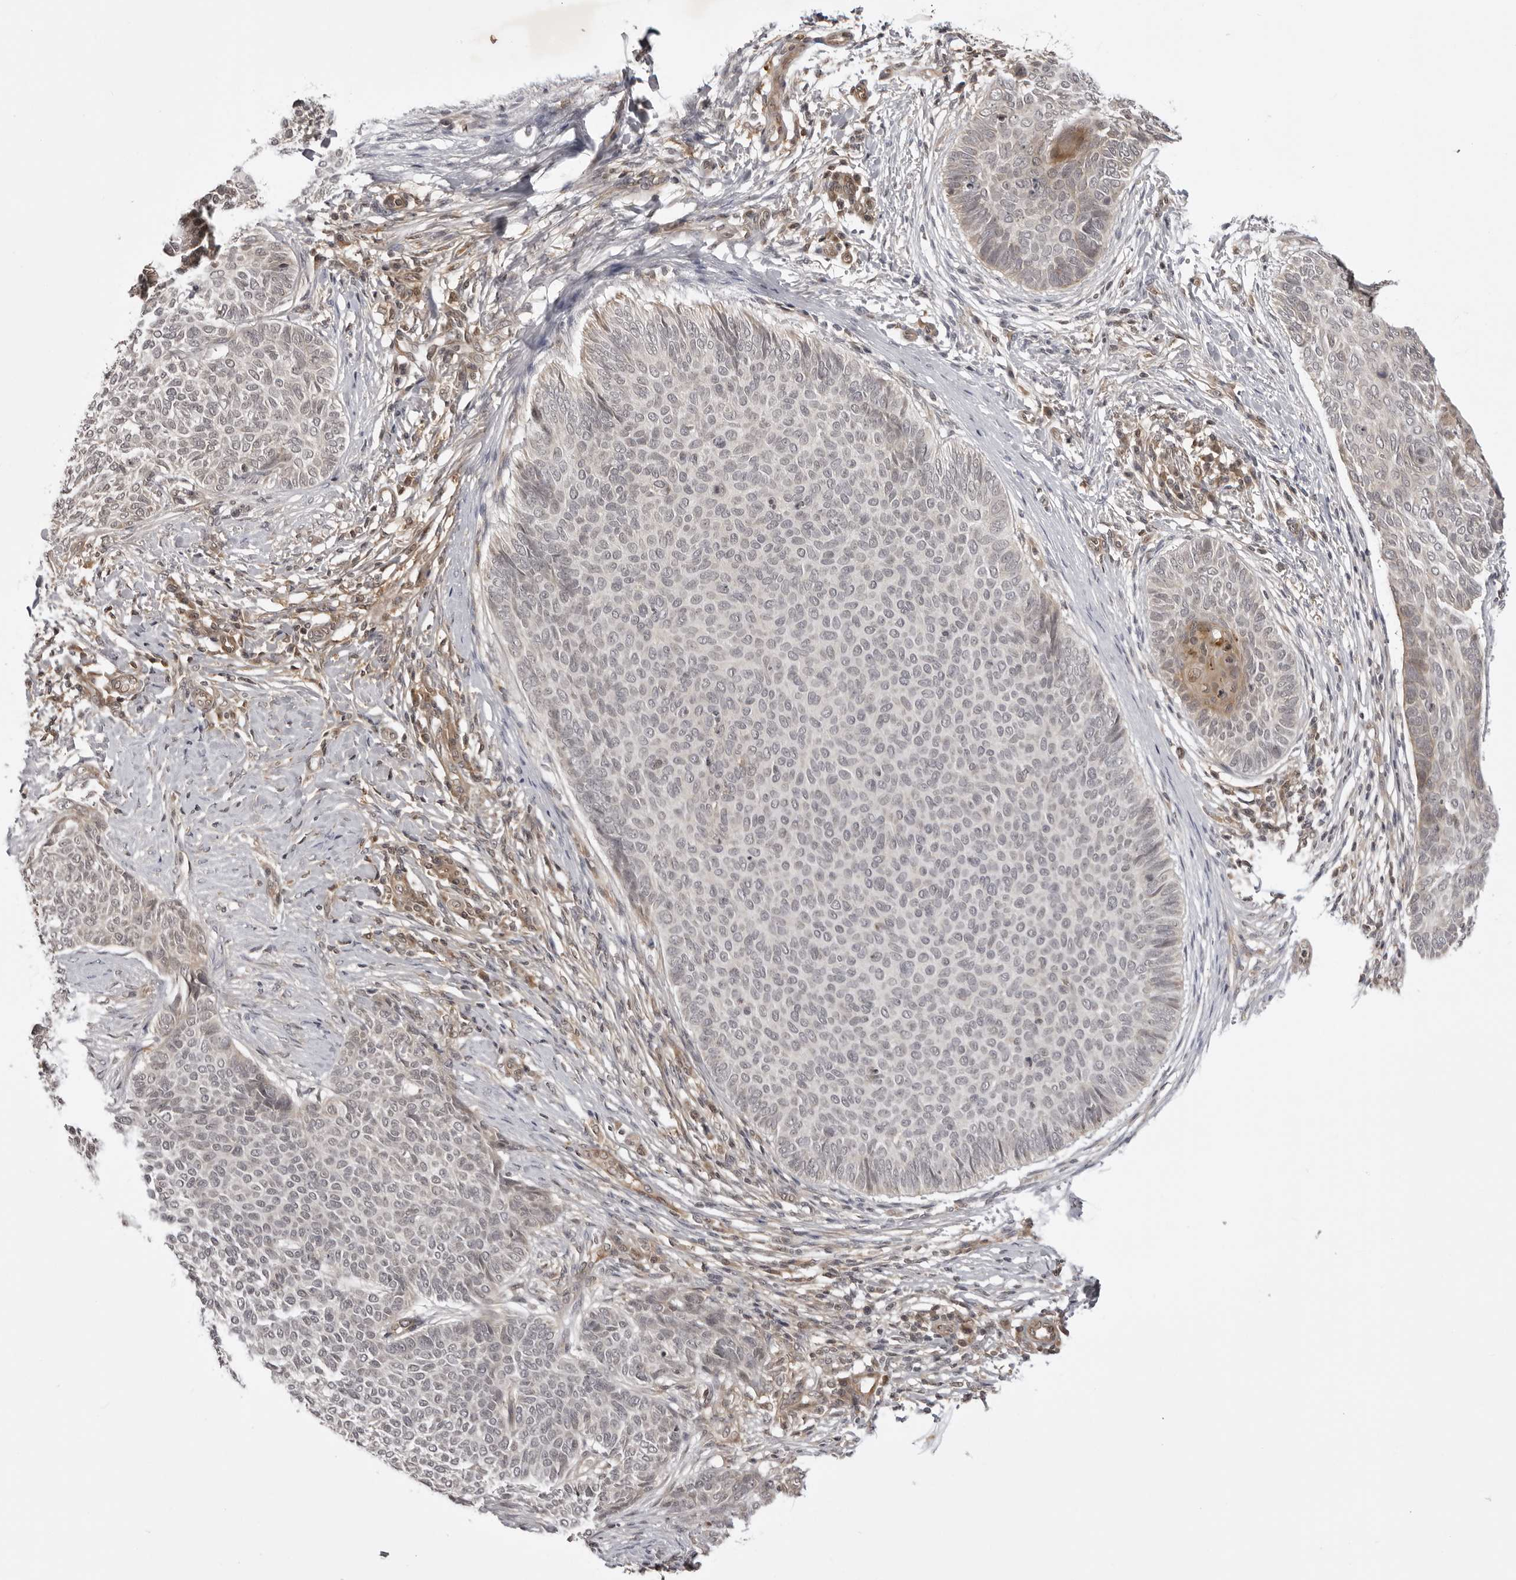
{"staining": {"intensity": "negative", "quantity": "none", "location": "none"}, "tissue": "skin cancer", "cell_type": "Tumor cells", "image_type": "cancer", "snomed": [{"axis": "morphology", "description": "Normal tissue, NOS"}, {"axis": "morphology", "description": "Basal cell carcinoma"}, {"axis": "topography", "description": "Skin"}], "caption": "This photomicrograph is of skin cancer stained with immunohistochemistry to label a protein in brown with the nuclei are counter-stained blue. There is no positivity in tumor cells. (DAB immunohistochemistry, high magnification).", "gene": "USP43", "patient": {"sex": "male", "age": 50}}